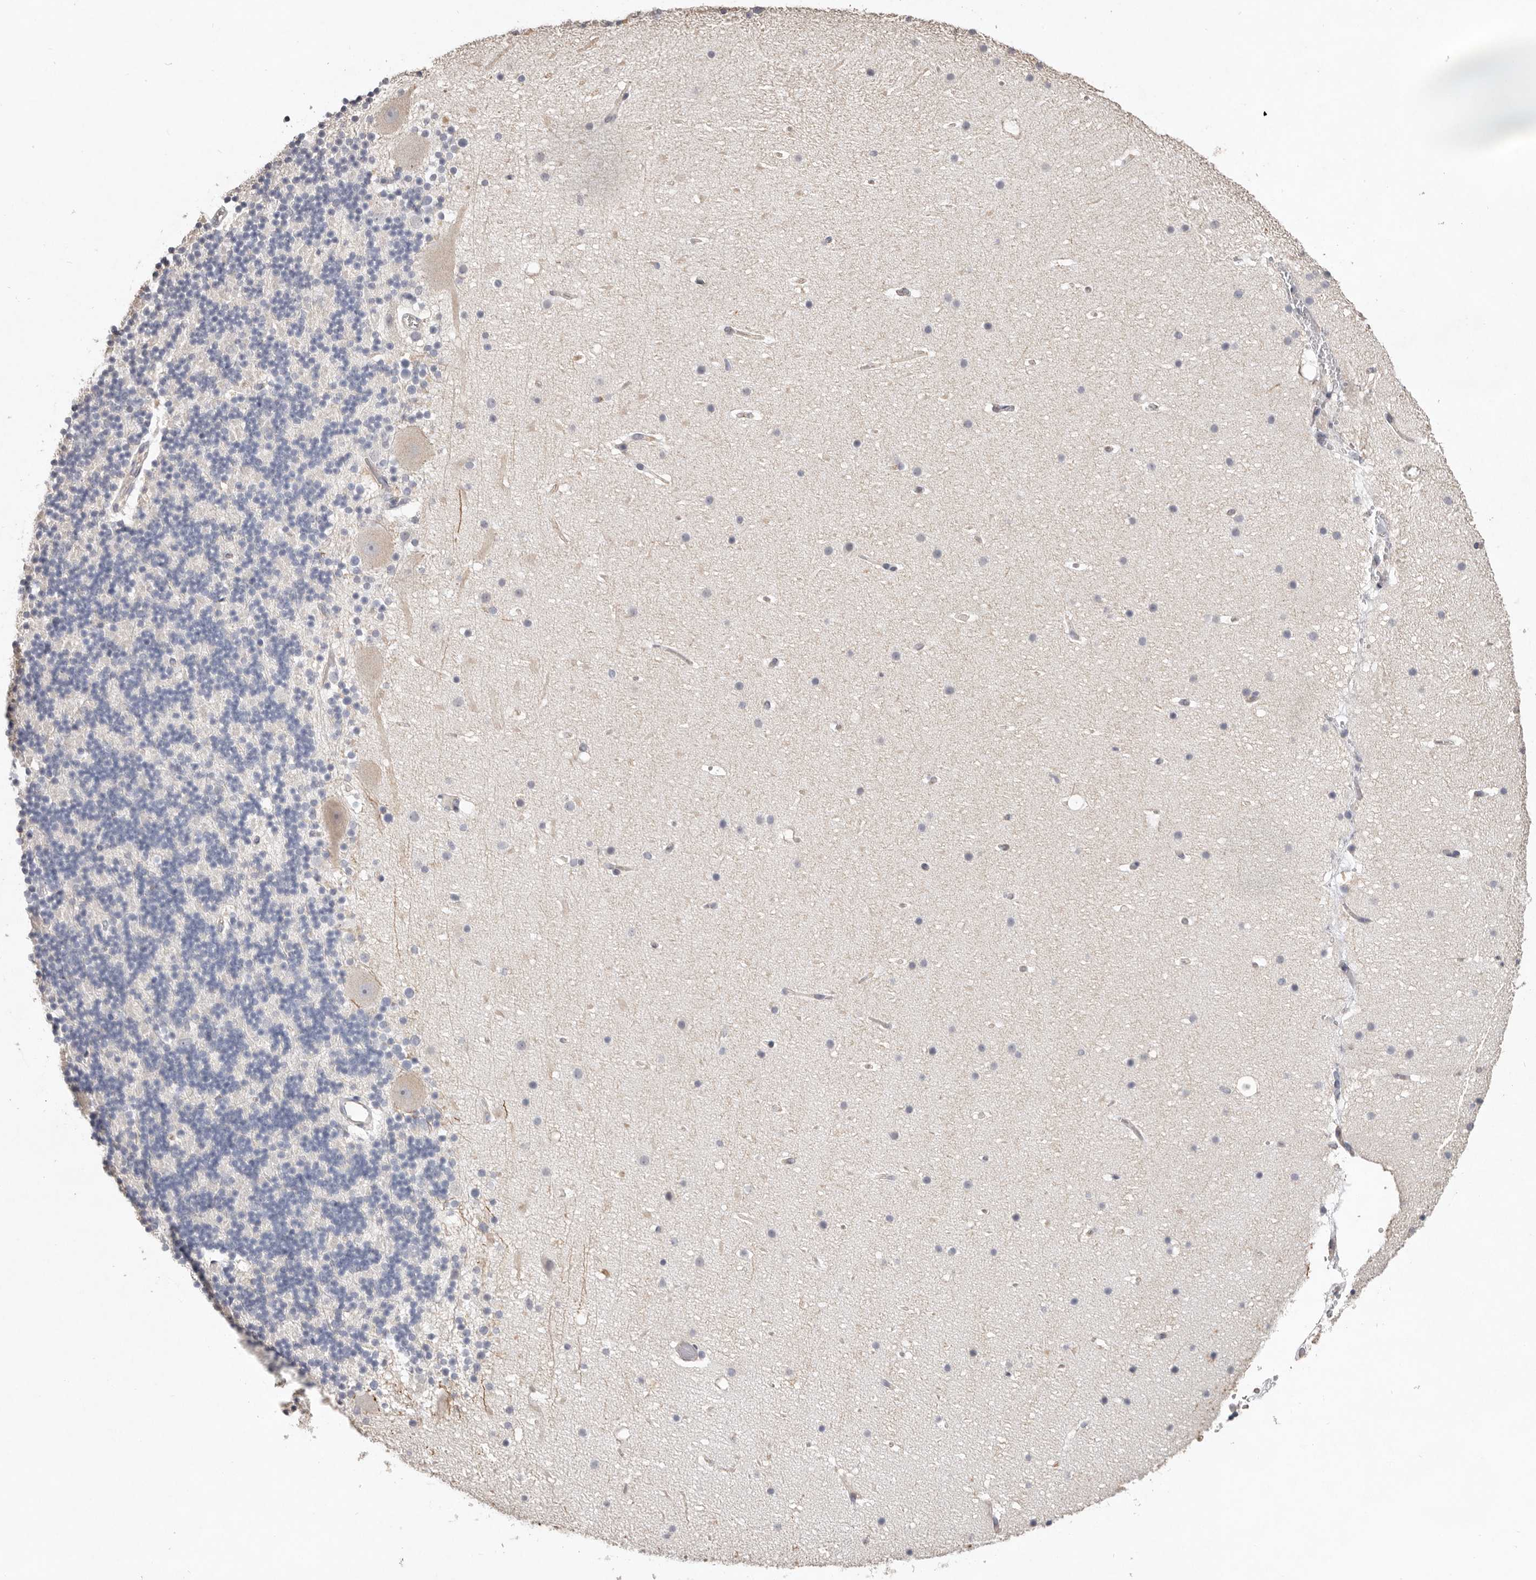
{"staining": {"intensity": "negative", "quantity": "none", "location": "none"}, "tissue": "cerebellum", "cell_type": "Cells in granular layer", "image_type": "normal", "snomed": [{"axis": "morphology", "description": "Normal tissue, NOS"}, {"axis": "topography", "description": "Cerebellum"}], "caption": "Cells in granular layer are negative for protein expression in benign human cerebellum. The staining was performed using DAB (3,3'-diaminobenzidine) to visualize the protein expression in brown, while the nuclei were stained in blue with hematoxylin (Magnification: 20x).", "gene": "ZYG11B", "patient": {"sex": "male", "age": 57}}